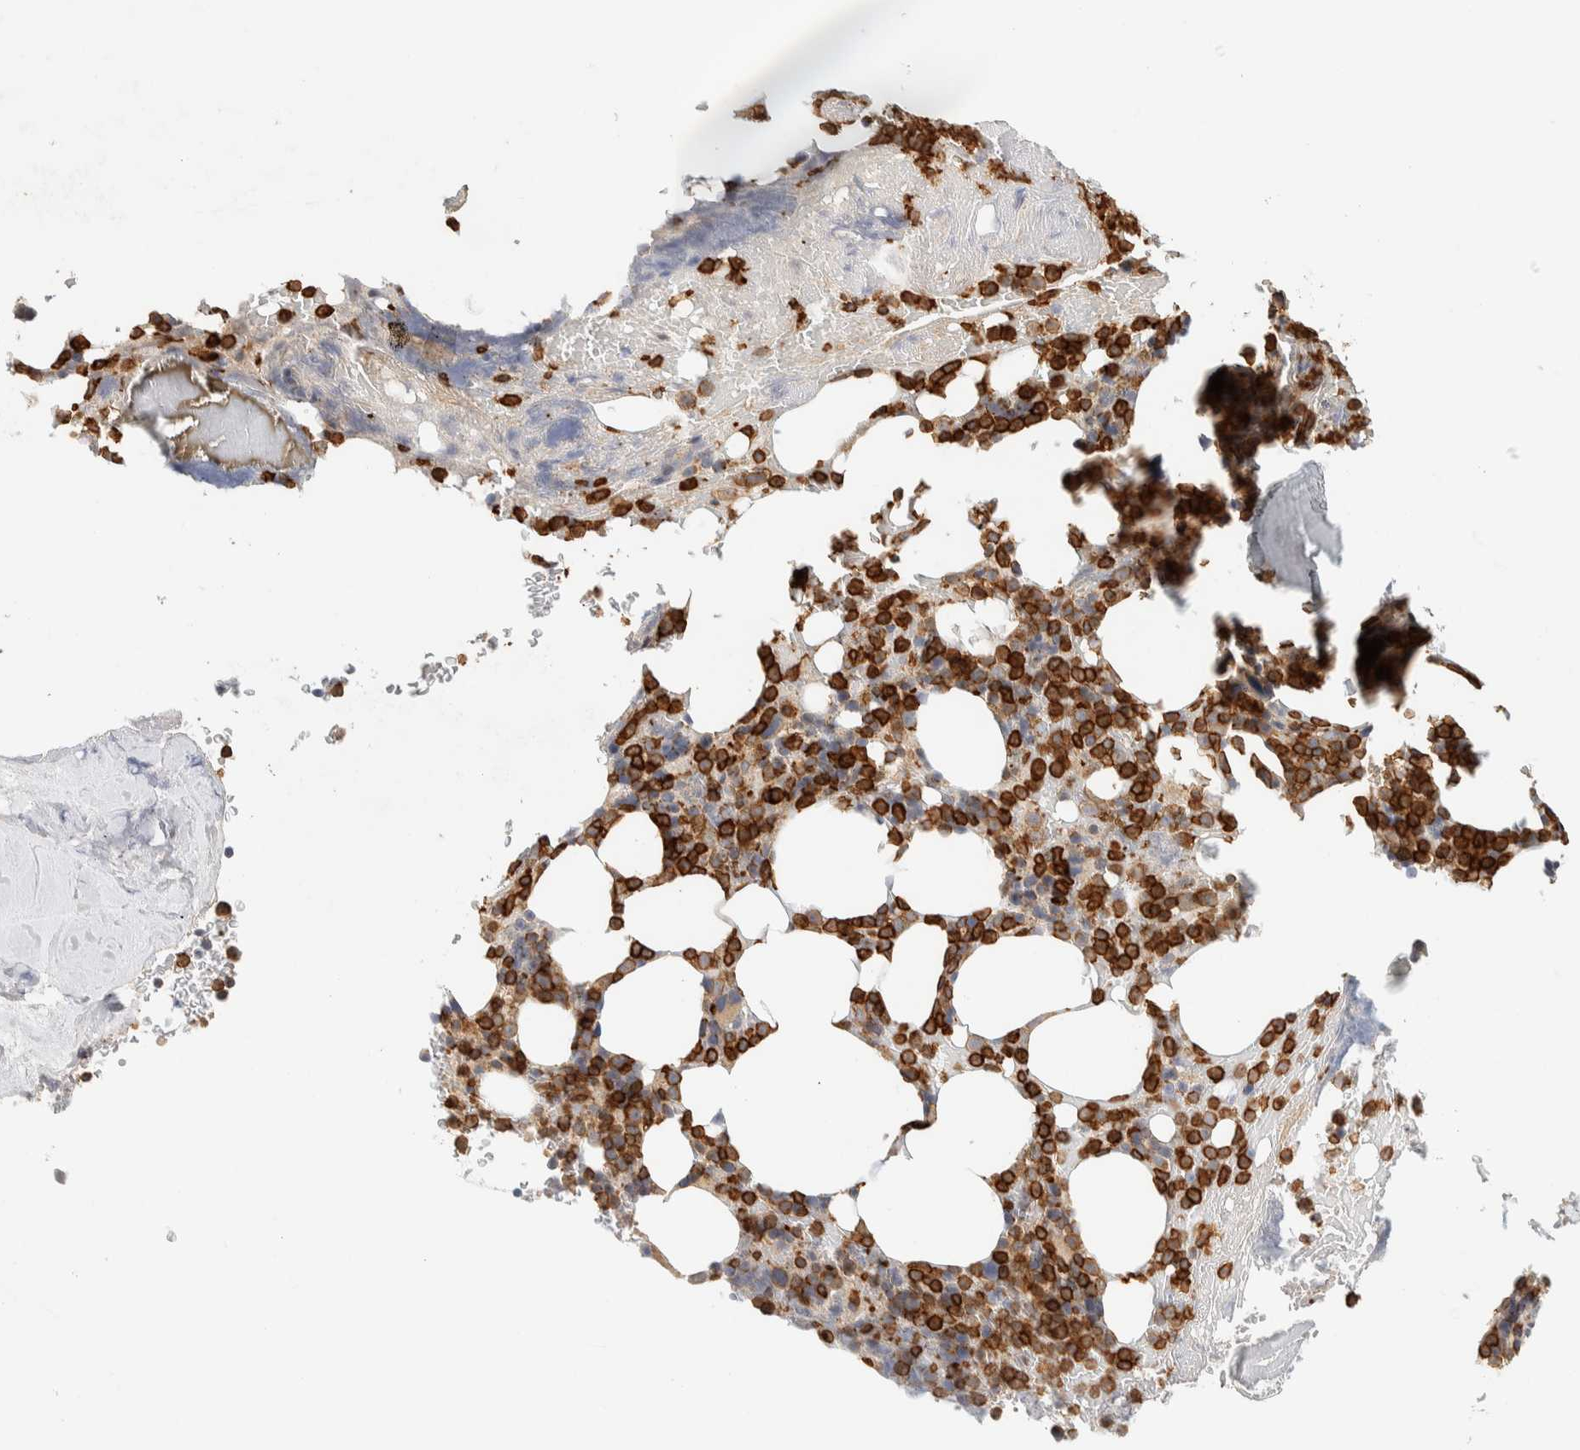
{"staining": {"intensity": "strong", "quantity": ">75%", "location": "cytoplasmic/membranous"}, "tissue": "bone marrow", "cell_type": "Hematopoietic cells", "image_type": "normal", "snomed": [{"axis": "morphology", "description": "Normal tissue, NOS"}, {"axis": "topography", "description": "Bone marrow"}], "caption": "Strong cytoplasmic/membranous staining is appreciated in approximately >75% of hematopoietic cells in benign bone marrow. (DAB IHC, brown staining for protein, blue staining for nuclei).", "gene": "RUNDC1", "patient": {"sex": "female", "age": 66}}